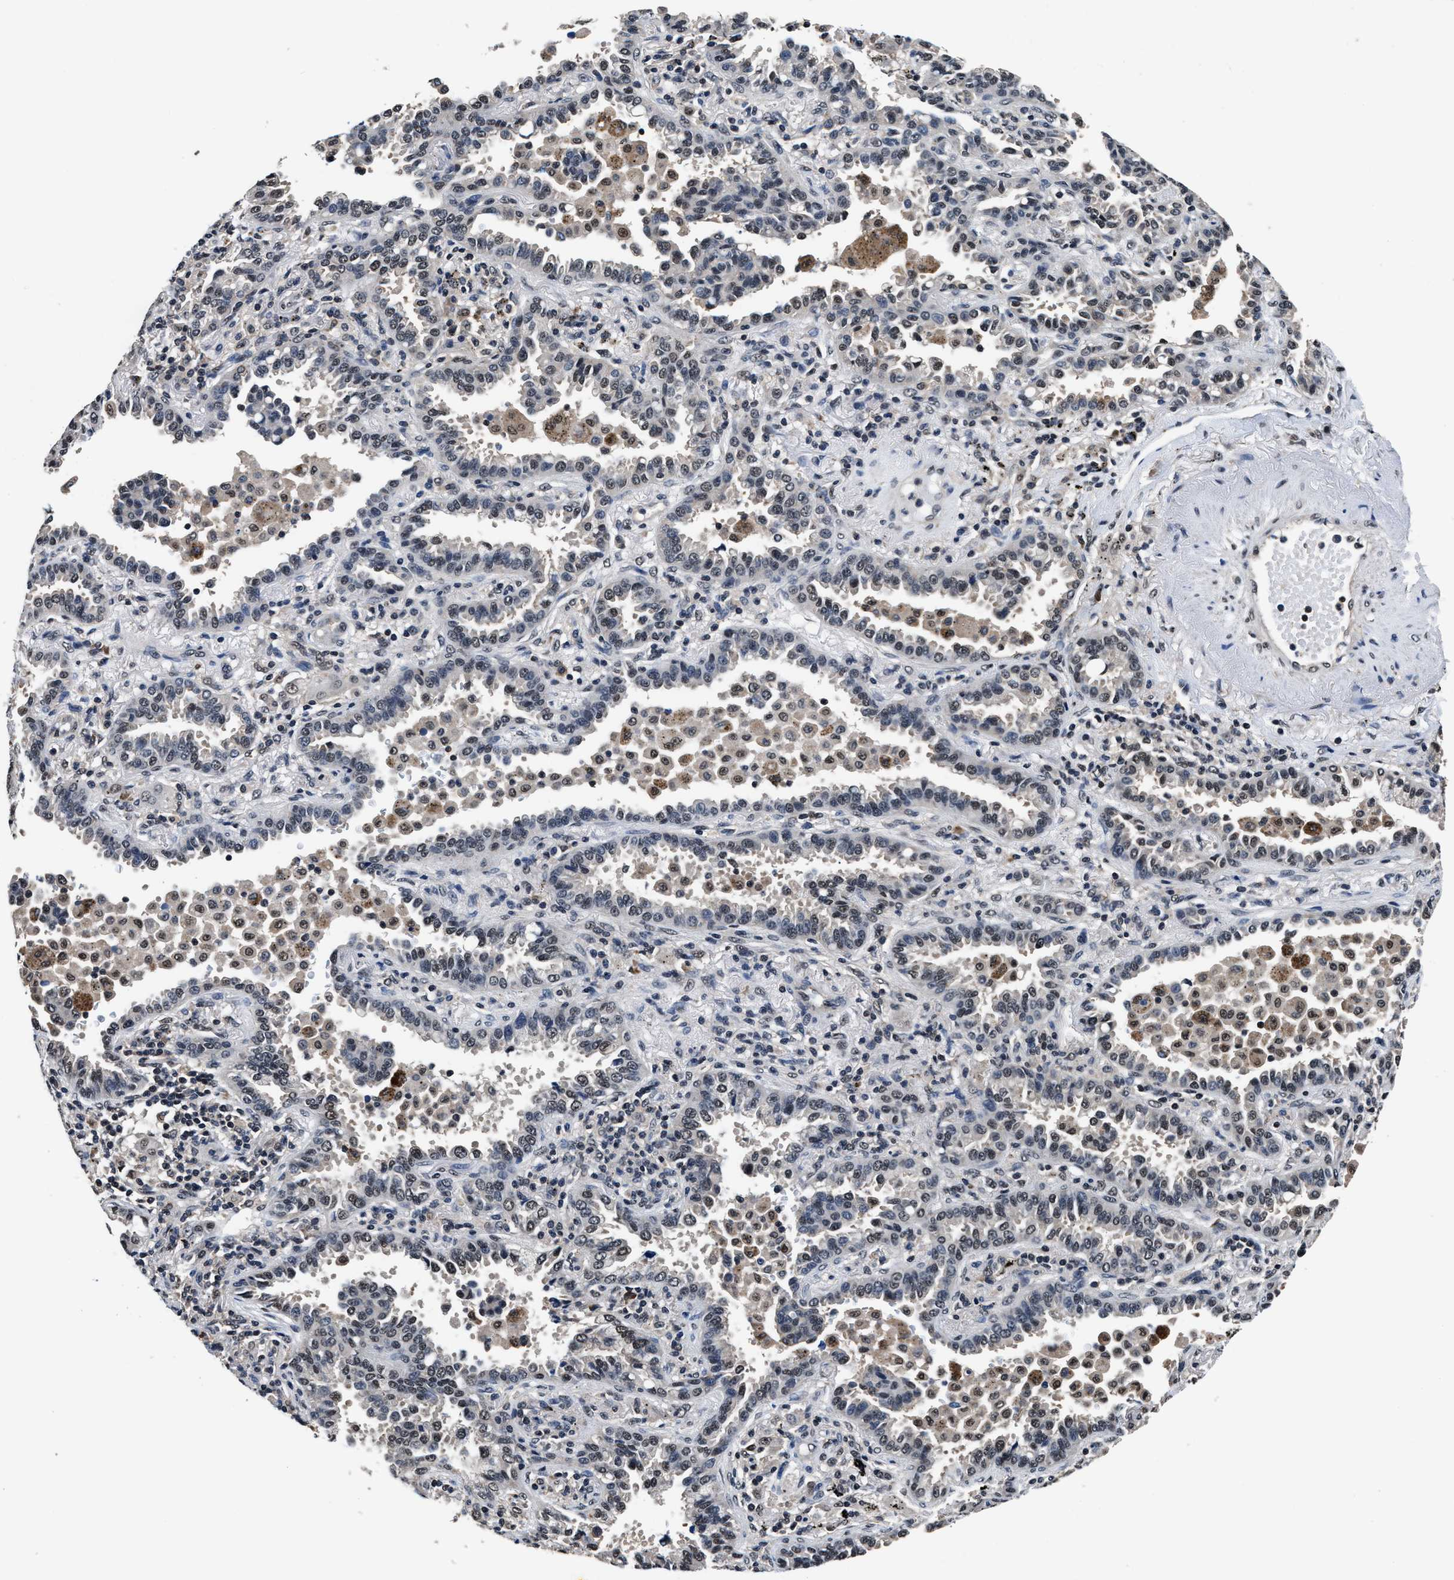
{"staining": {"intensity": "moderate", "quantity": "<25%", "location": "nuclear"}, "tissue": "lung cancer", "cell_type": "Tumor cells", "image_type": "cancer", "snomed": [{"axis": "morphology", "description": "Normal tissue, NOS"}, {"axis": "morphology", "description": "Adenocarcinoma, NOS"}, {"axis": "topography", "description": "Lung"}], "caption": "Lung adenocarcinoma stained for a protein shows moderate nuclear positivity in tumor cells.", "gene": "USP16", "patient": {"sex": "male", "age": 59}}